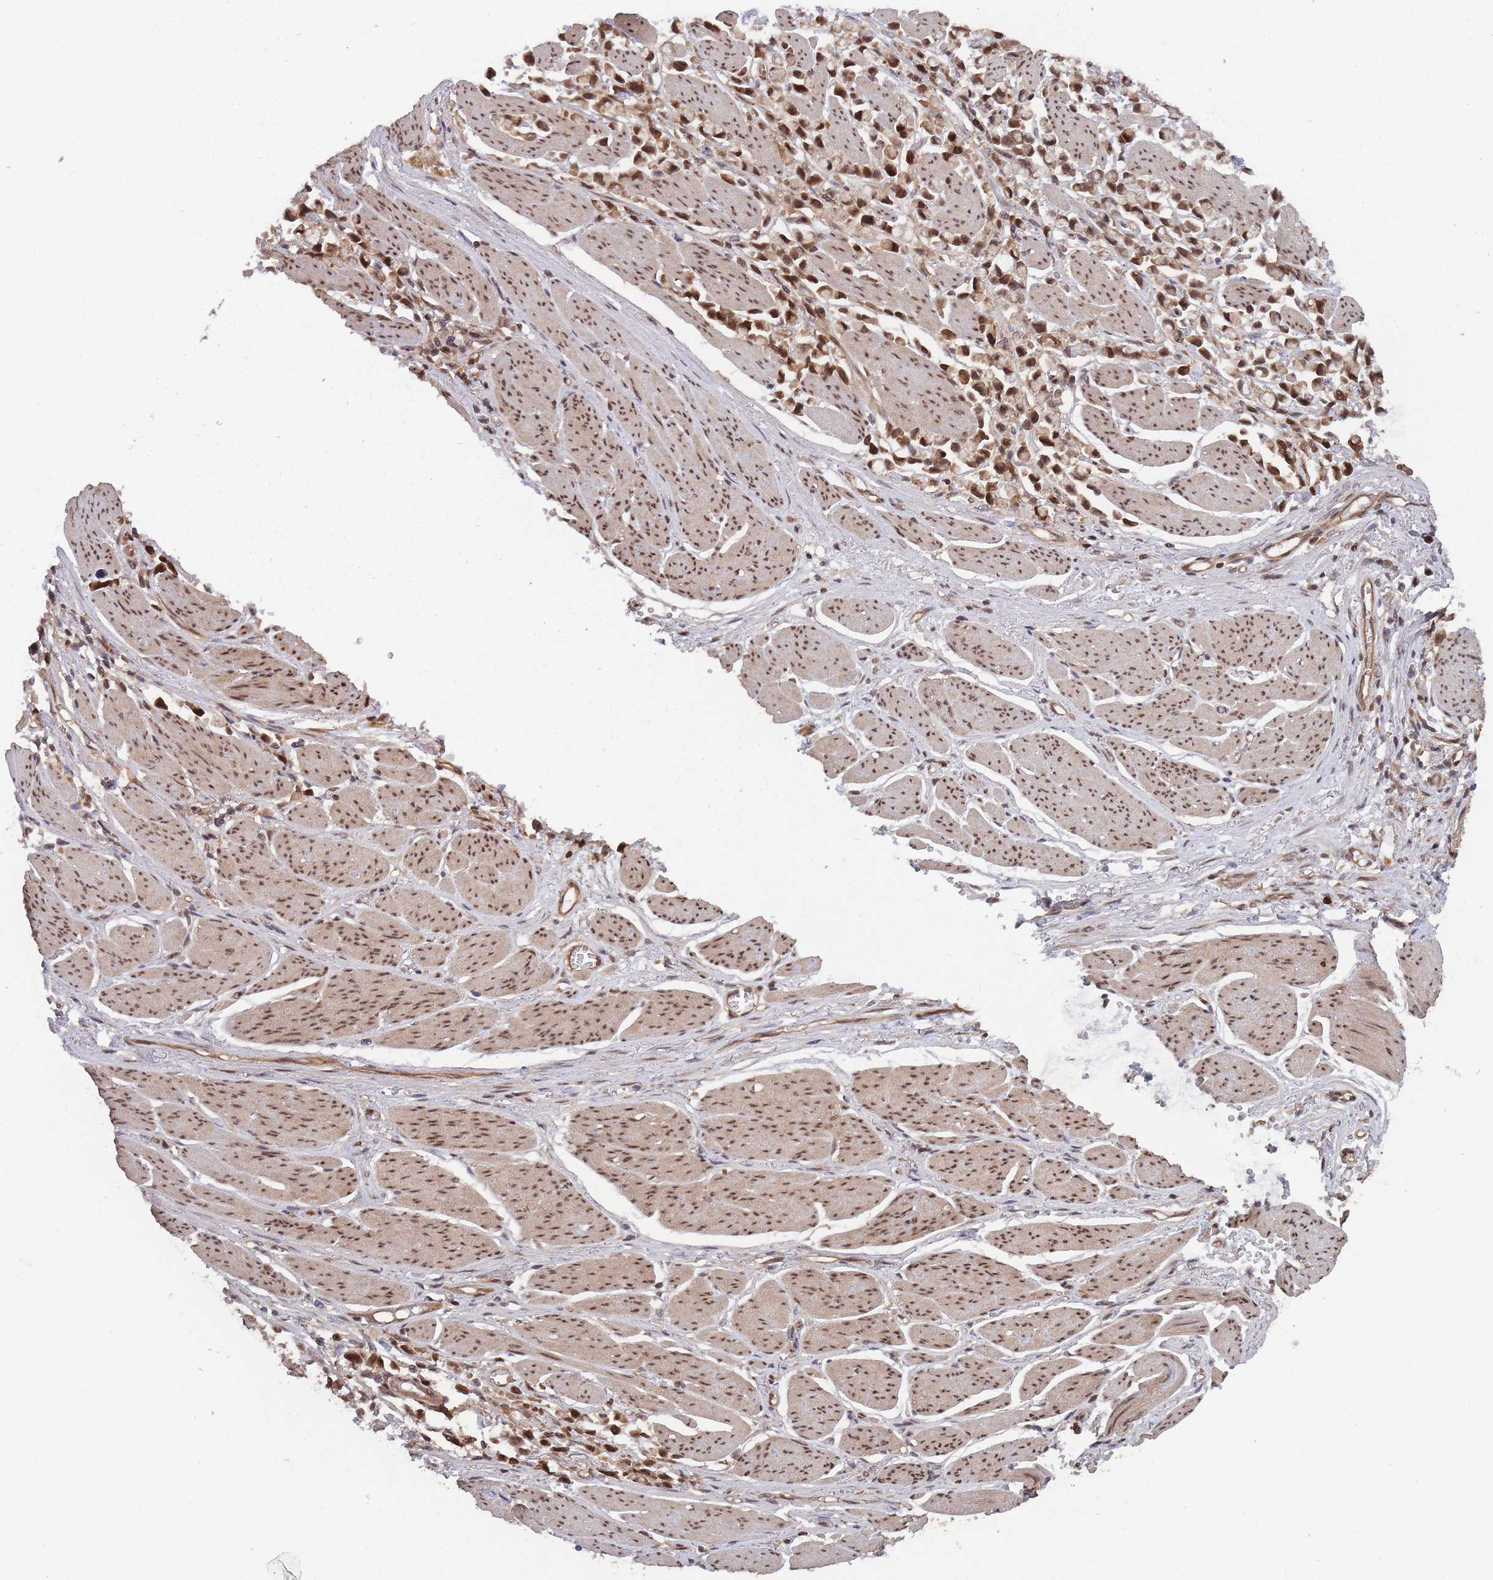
{"staining": {"intensity": "moderate", "quantity": ">75%", "location": "cytoplasmic/membranous,nuclear"}, "tissue": "stomach cancer", "cell_type": "Tumor cells", "image_type": "cancer", "snomed": [{"axis": "morphology", "description": "Adenocarcinoma, NOS"}, {"axis": "topography", "description": "Stomach"}], "caption": "DAB (3,3'-diaminobenzidine) immunohistochemical staining of stomach adenocarcinoma exhibits moderate cytoplasmic/membranous and nuclear protein positivity in about >75% of tumor cells.", "gene": "PPP6R3", "patient": {"sex": "female", "age": 81}}